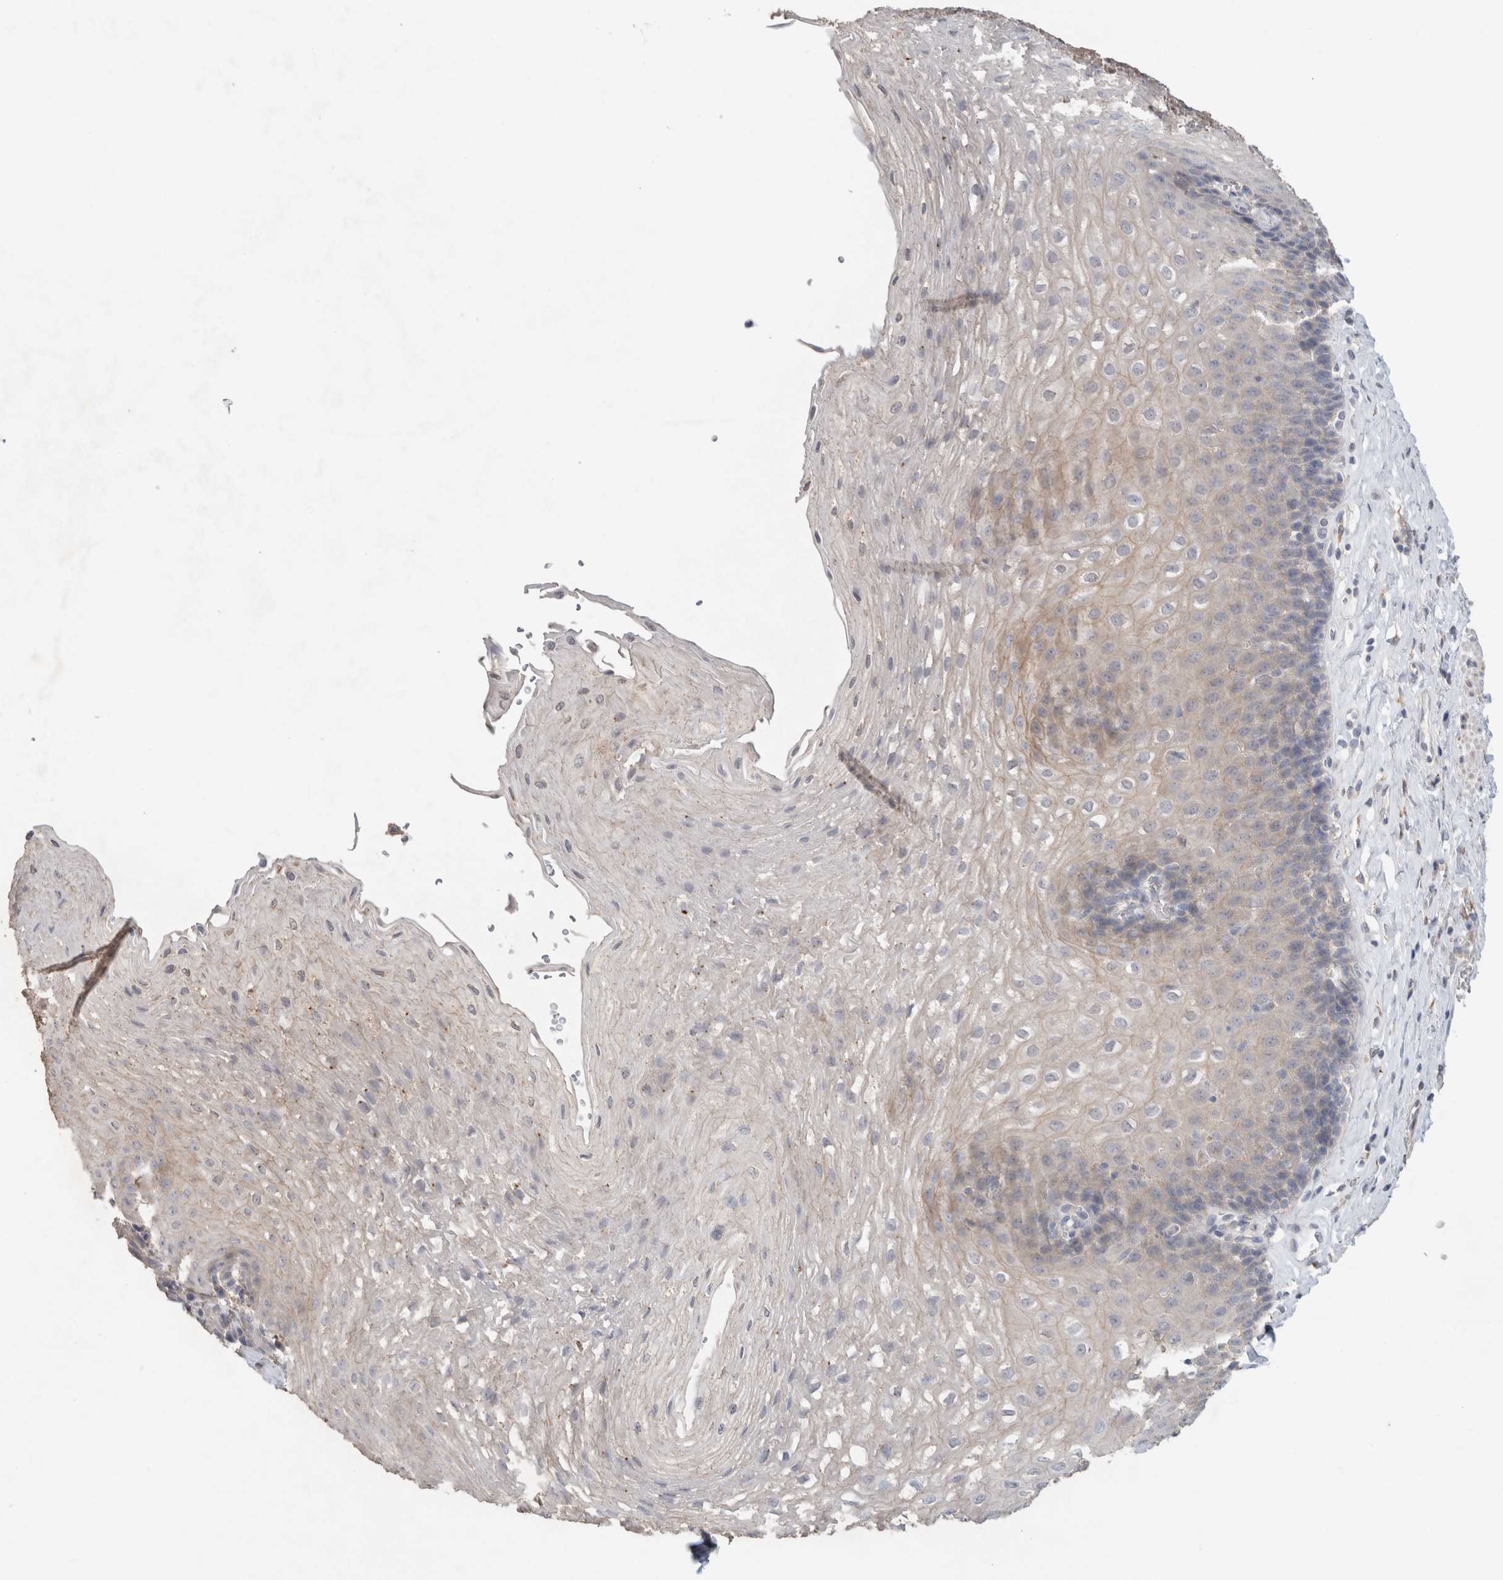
{"staining": {"intensity": "negative", "quantity": "none", "location": "none"}, "tissue": "esophagus", "cell_type": "Squamous epithelial cells", "image_type": "normal", "snomed": [{"axis": "morphology", "description": "Normal tissue, NOS"}, {"axis": "topography", "description": "Esophagus"}], "caption": "The image shows no significant positivity in squamous epithelial cells of esophagus.", "gene": "RAB14", "patient": {"sex": "female", "age": 66}}